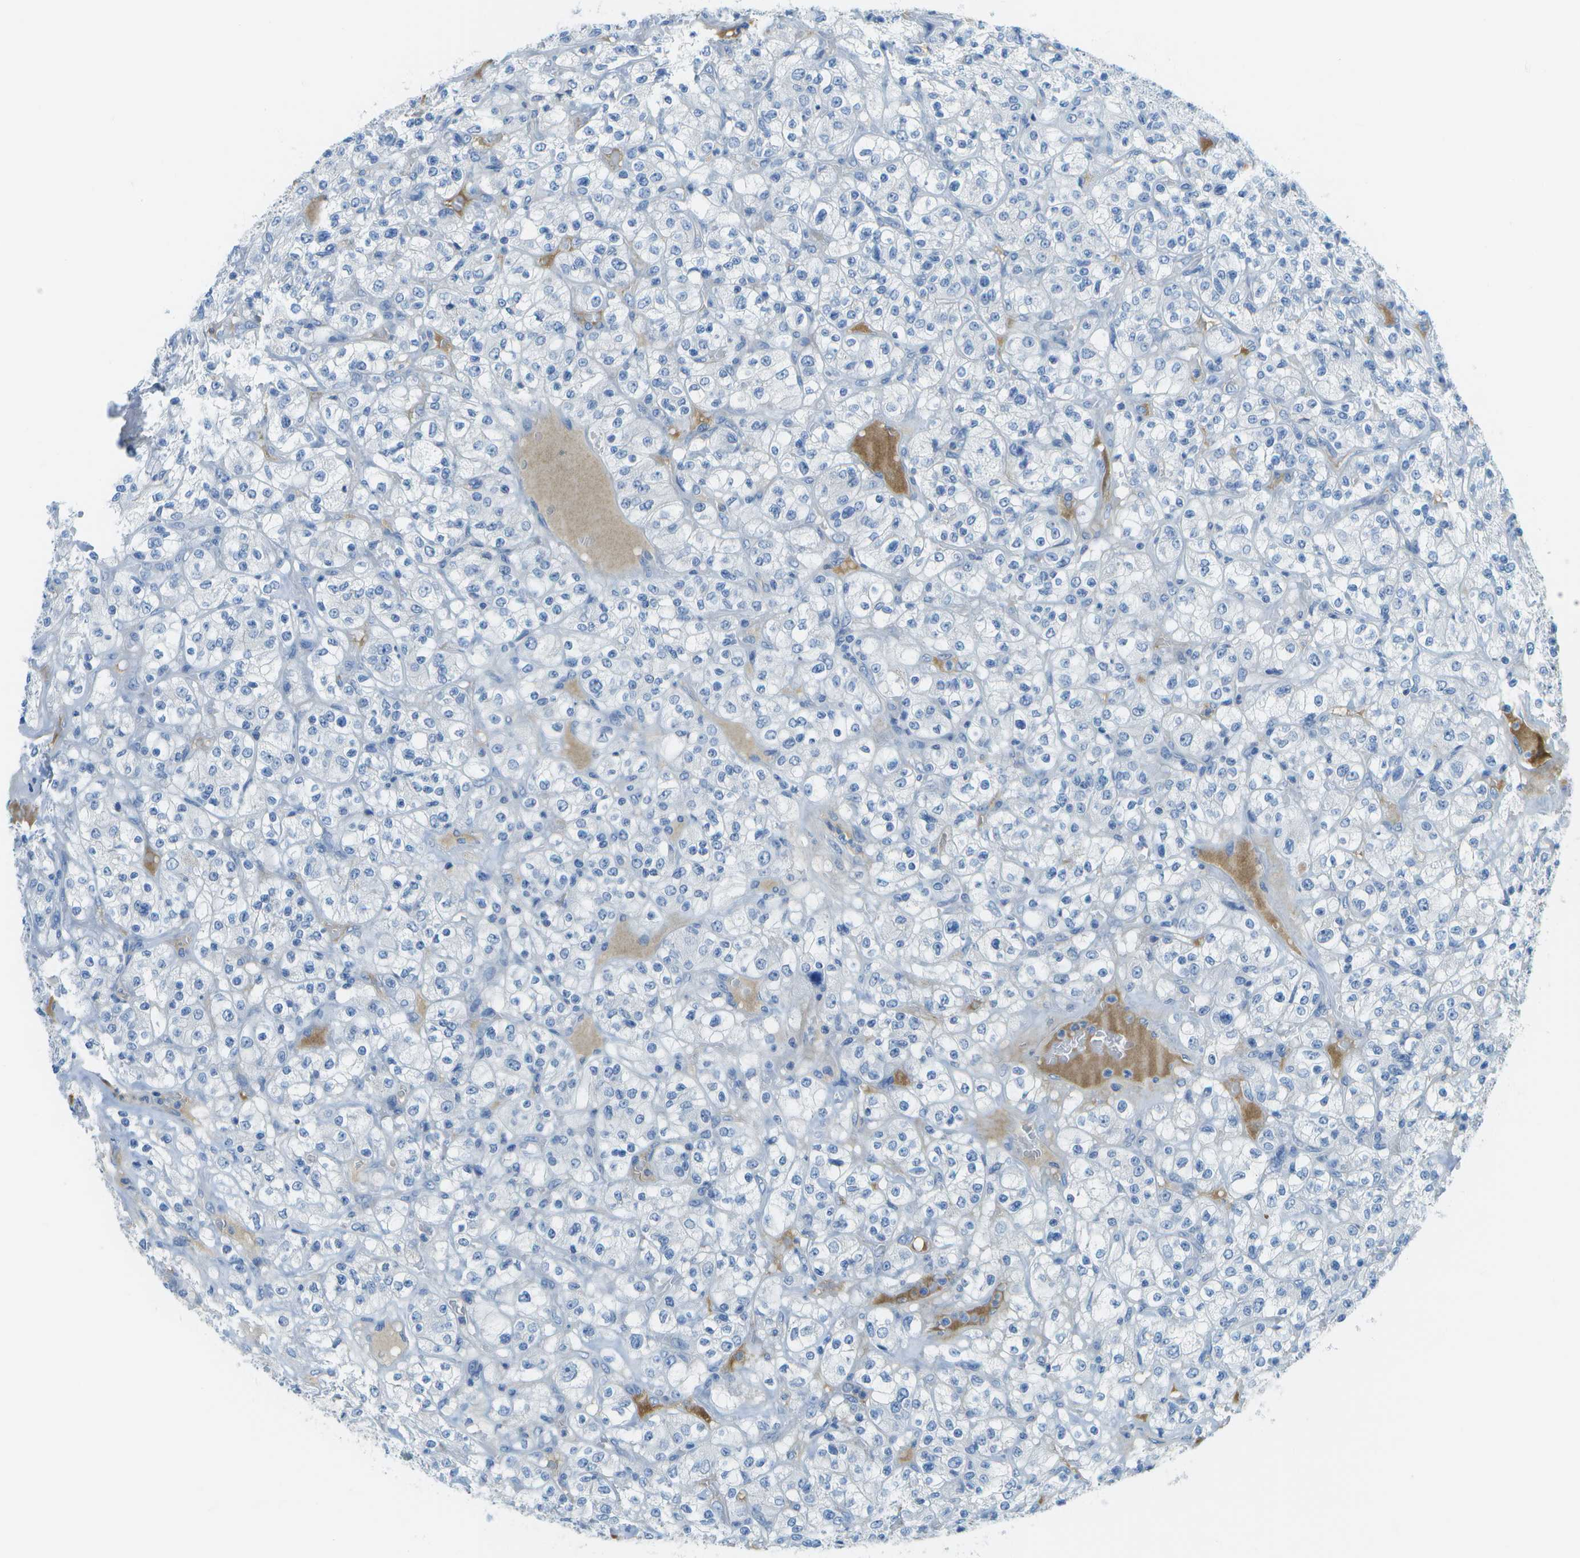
{"staining": {"intensity": "negative", "quantity": "none", "location": "none"}, "tissue": "renal cancer", "cell_type": "Tumor cells", "image_type": "cancer", "snomed": [{"axis": "morphology", "description": "Normal tissue, NOS"}, {"axis": "morphology", "description": "Adenocarcinoma, NOS"}, {"axis": "topography", "description": "Kidney"}], "caption": "Immunohistochemistry (IHC) of renal adenocarcinoma demonstrates no staining in tumor cells.", "gene": "C1S", "patient": {"sex": "female", "age": 72}}